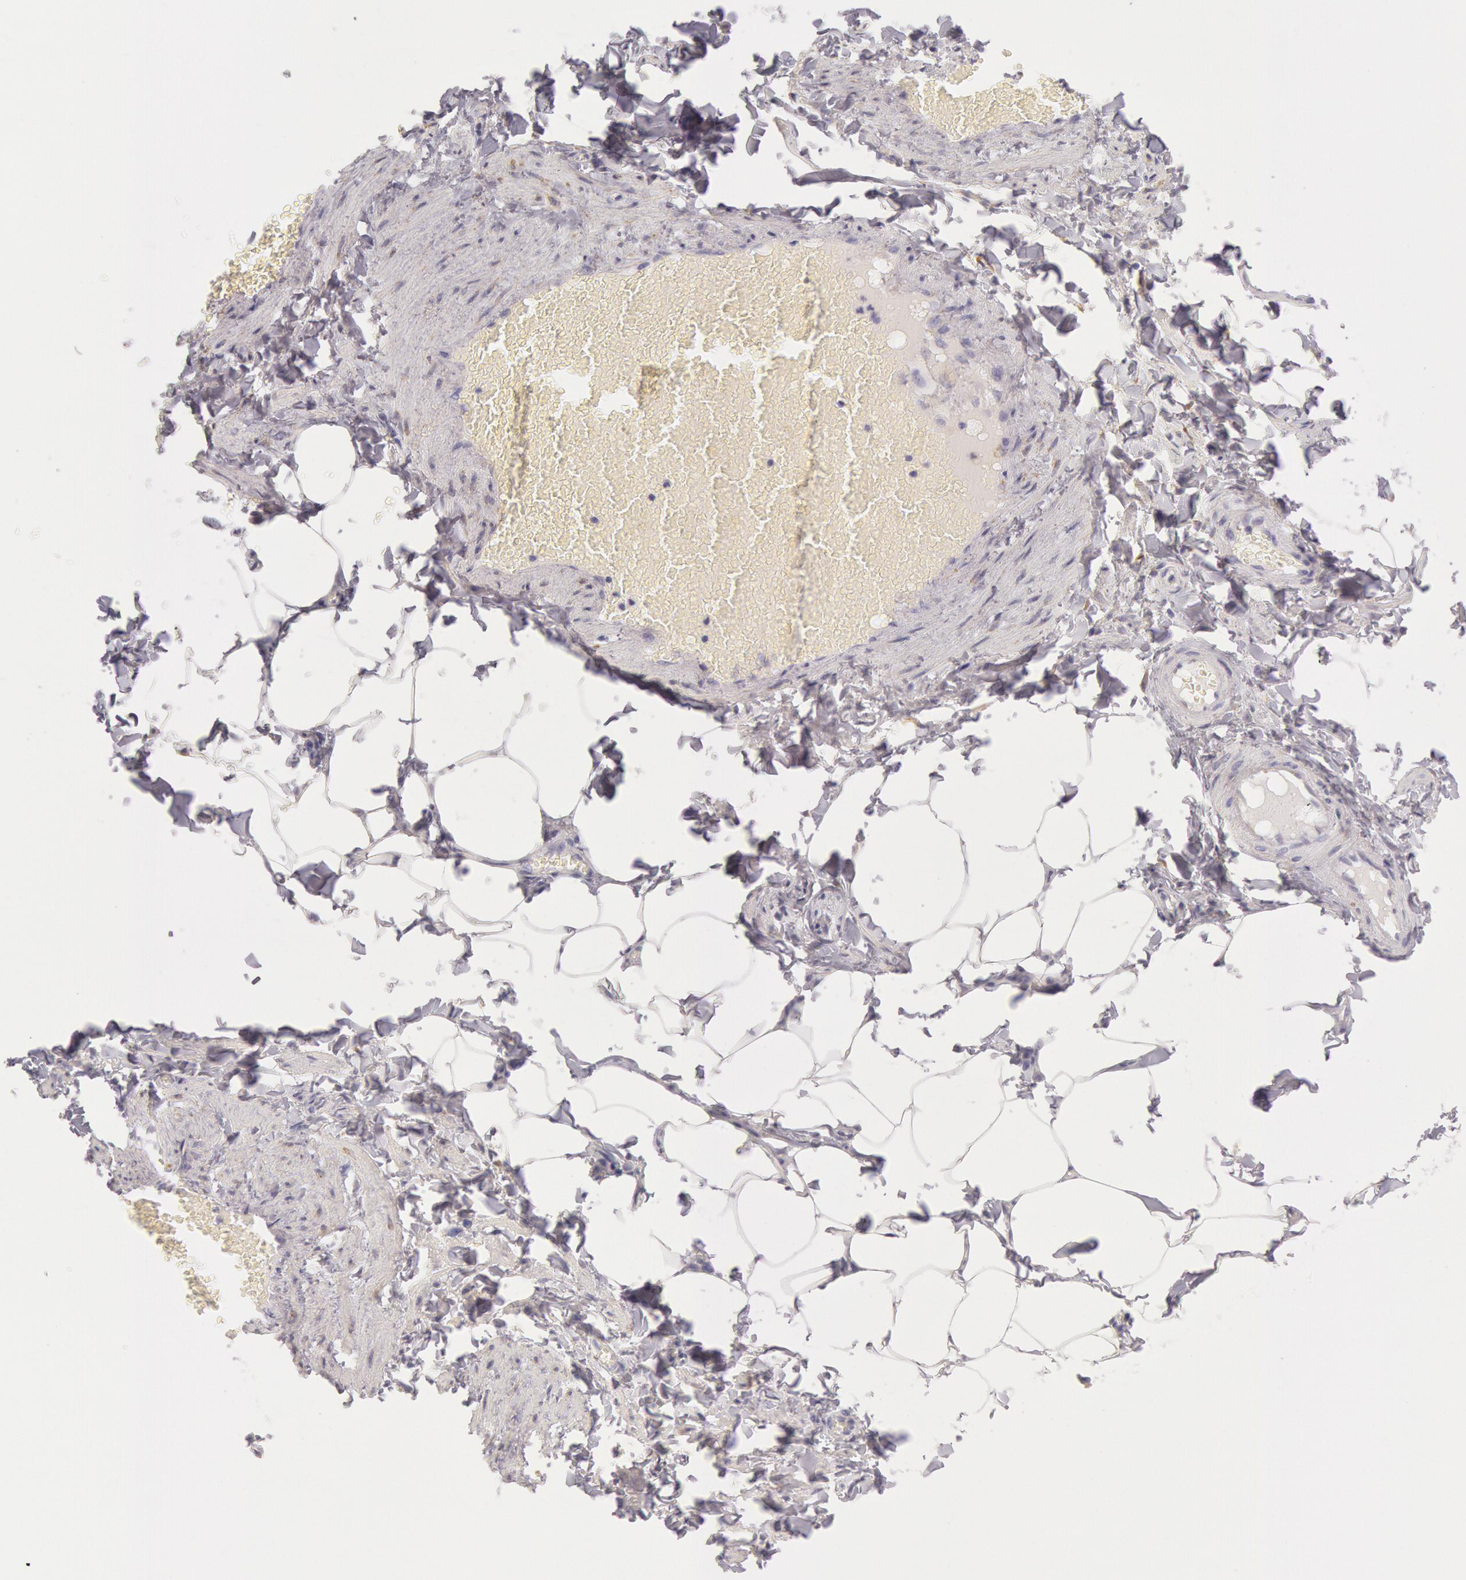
{"staining": {"intensity": "negative", "quantity": "none", "location": "none"}, "tissue": "adipose tissue", "cell_type": "Adipocytes", "image_type": "normal", "snomed": [{"axis": "morphology", "description": "Normal tissue, NOS"}, {"axis": "topography", "description": "Vascular tissue"}], "caption": "Human adipose tissue stained for a protein using IHC exhibits no staining in adipocytes.", "gene": "CIDEB", "patient": {"sex": "male", "age": 41}}